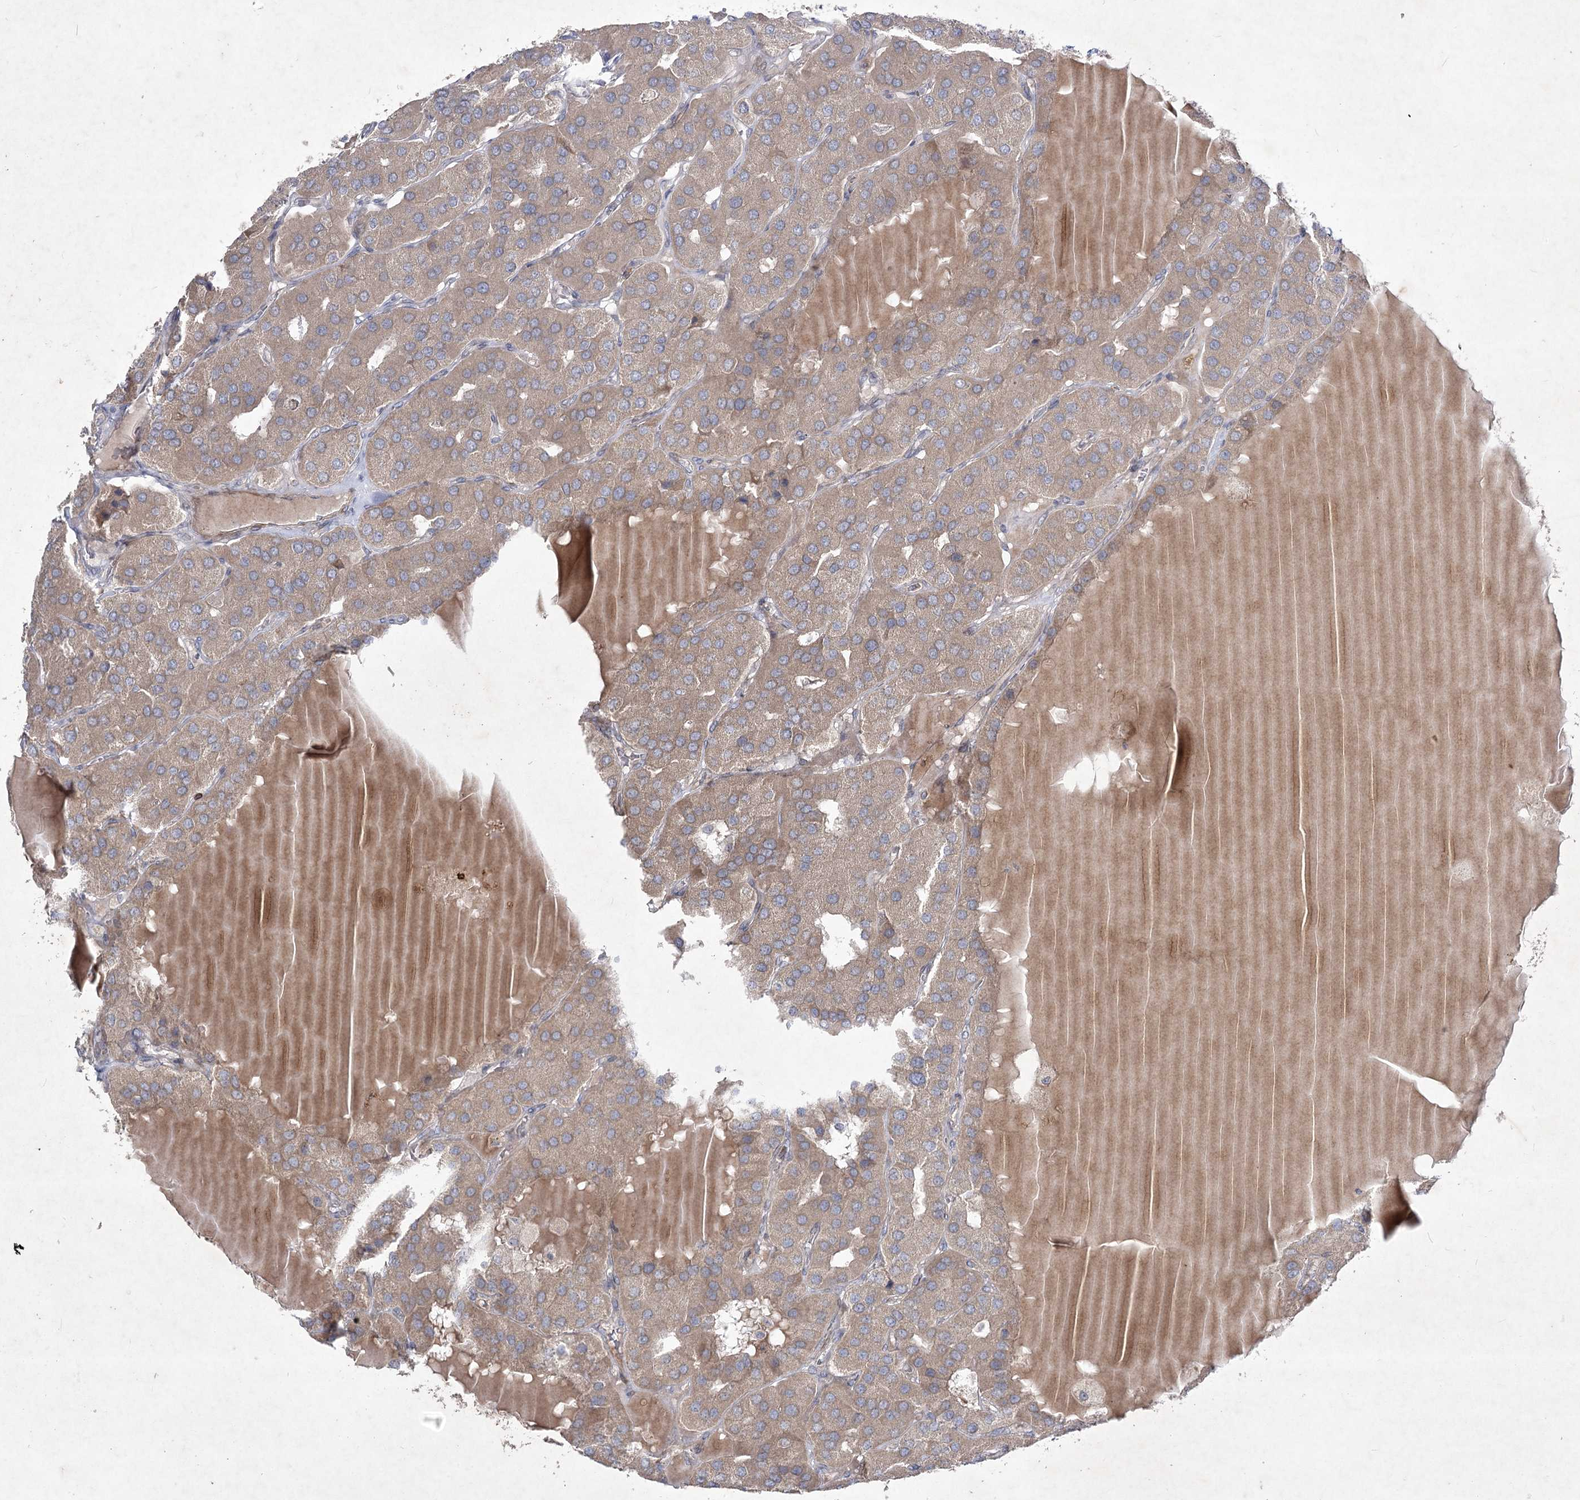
{"staining": {"intensity": "weak", "quantity": ">75%", "location": "cytoplasmic/membranous"}, "tissue": "parathyroid gland", "cell_type": "Glandular cells", "image_type": "normal", "snomed": [{"axis": "morphology", "description": "Normal tissue, NOS"}, {"axis": "morphology", "description": "Adenoma, NOS"}, {"axis": "topography", "description": "Parathyroid gland"}], "caption": "A high-resolution photomicrograph shows IHC staining of benign parathyroid gland, which exhibits weak cytoplasmic/membranous staining in approximately >75% of glandular cells. (brown staining indicates protein expression, while blue staining denotes nuclei).", "gene": "CIB2", "patient": {"sex": "female", "age": 86}}